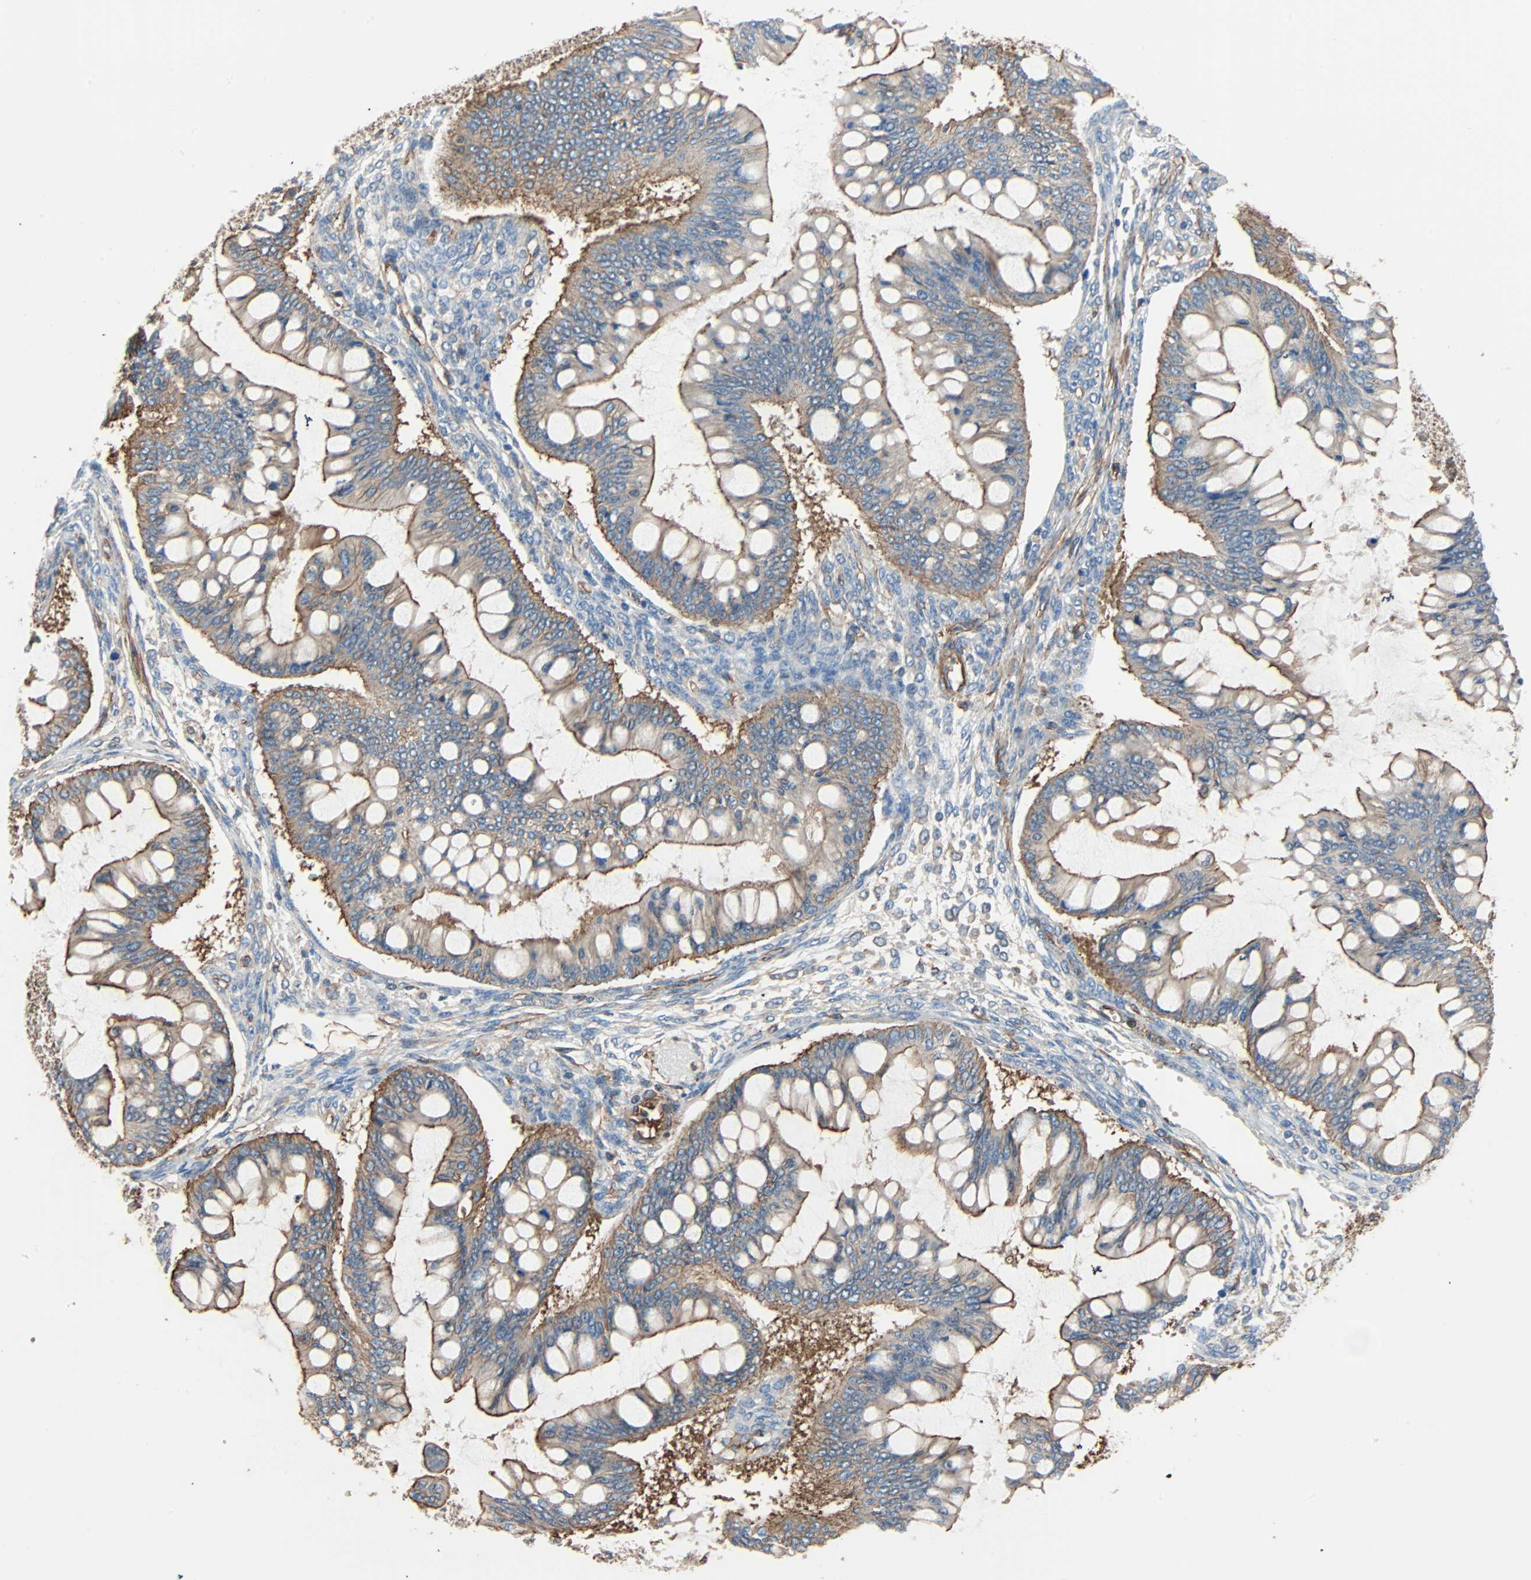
{"staining": {"intensity": "moderate", "quantity": "<25%", "location": "cytoplasmic/membranous"}, "tissue": "ovarian cancer", "cell_type": "Tumor cells", "image_type": "cancer", "snomed": [{"axis": "morphology", "description": "Cystadenocarcinoma, mucinous, NOS"}, {"axis": "topography", "description": "Ovary"}], "caption": "Immunohistochemistry image of neoplastic tissue: human ovarian mucinous cystadenocarcinoma stained using immunohistochemistry (IHC) displays low levels of moderate protein expression localized specifically in the cytoplasmic/membranous of tumor cells, appearing as a cytoplasmic/membranous brown color.", "gene": "GALNT10", "patient": {"sex": "female", "age": 73}}